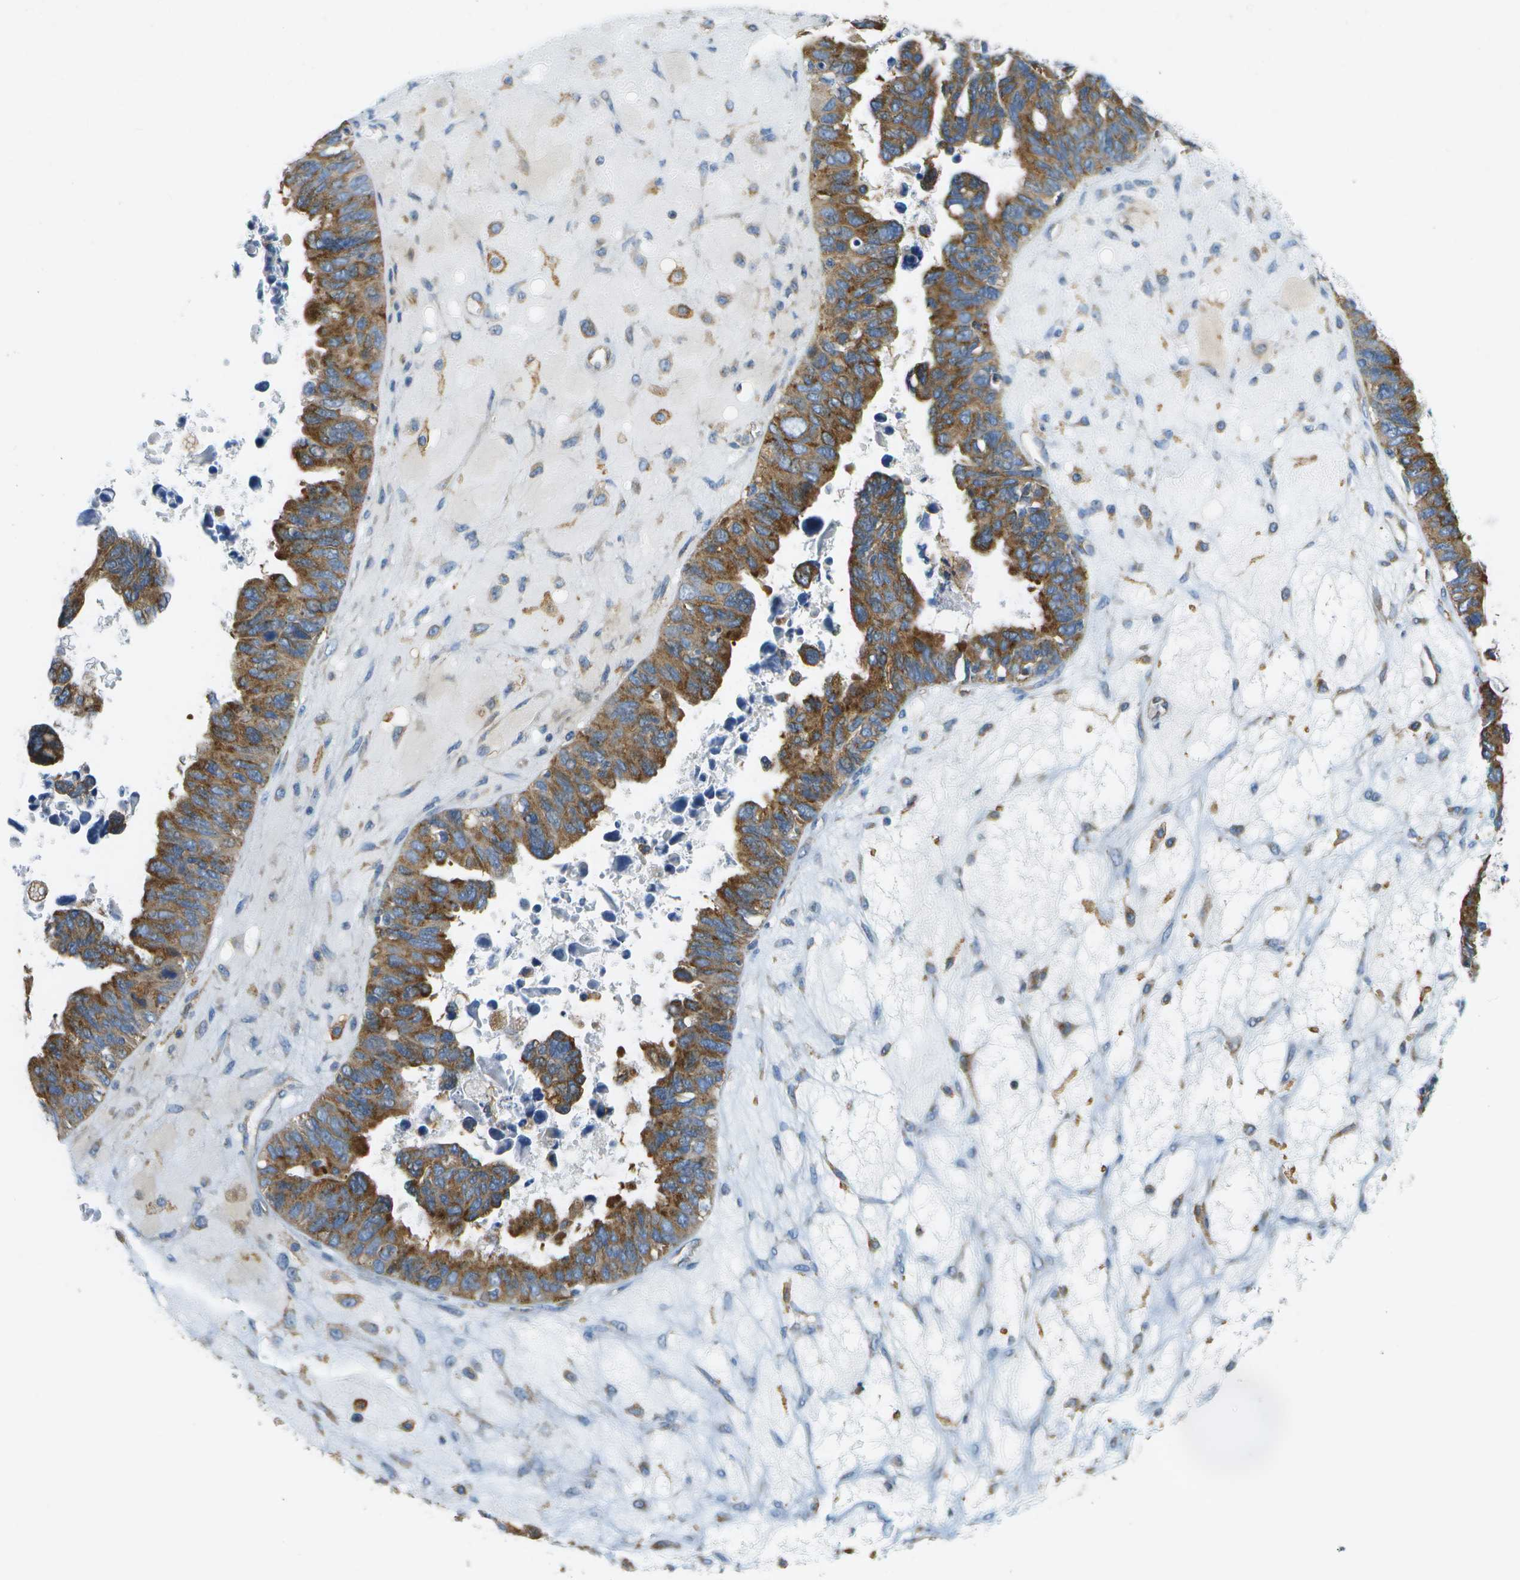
{"staining": {"intensity": "strong", "quantity": ">75%", "location": "cytoplasmic/membranous"}, "tissue": "ovarian cancer", "cell_type": "Tumor cells", "image_type": "cancer", "snomed": [{"axis": "morphology", "description": "Cystadenocarcinoma, serous, NOS"}, {"axis": "topography", "description": "Ovary"}], "caption": "Tumor cells show high levels of strong cytoplasmic/membranous staining in about >75% of cells in ovarian cancer.", "gene": "CLTC", "patient": {"sex": "female", "age": 79}}